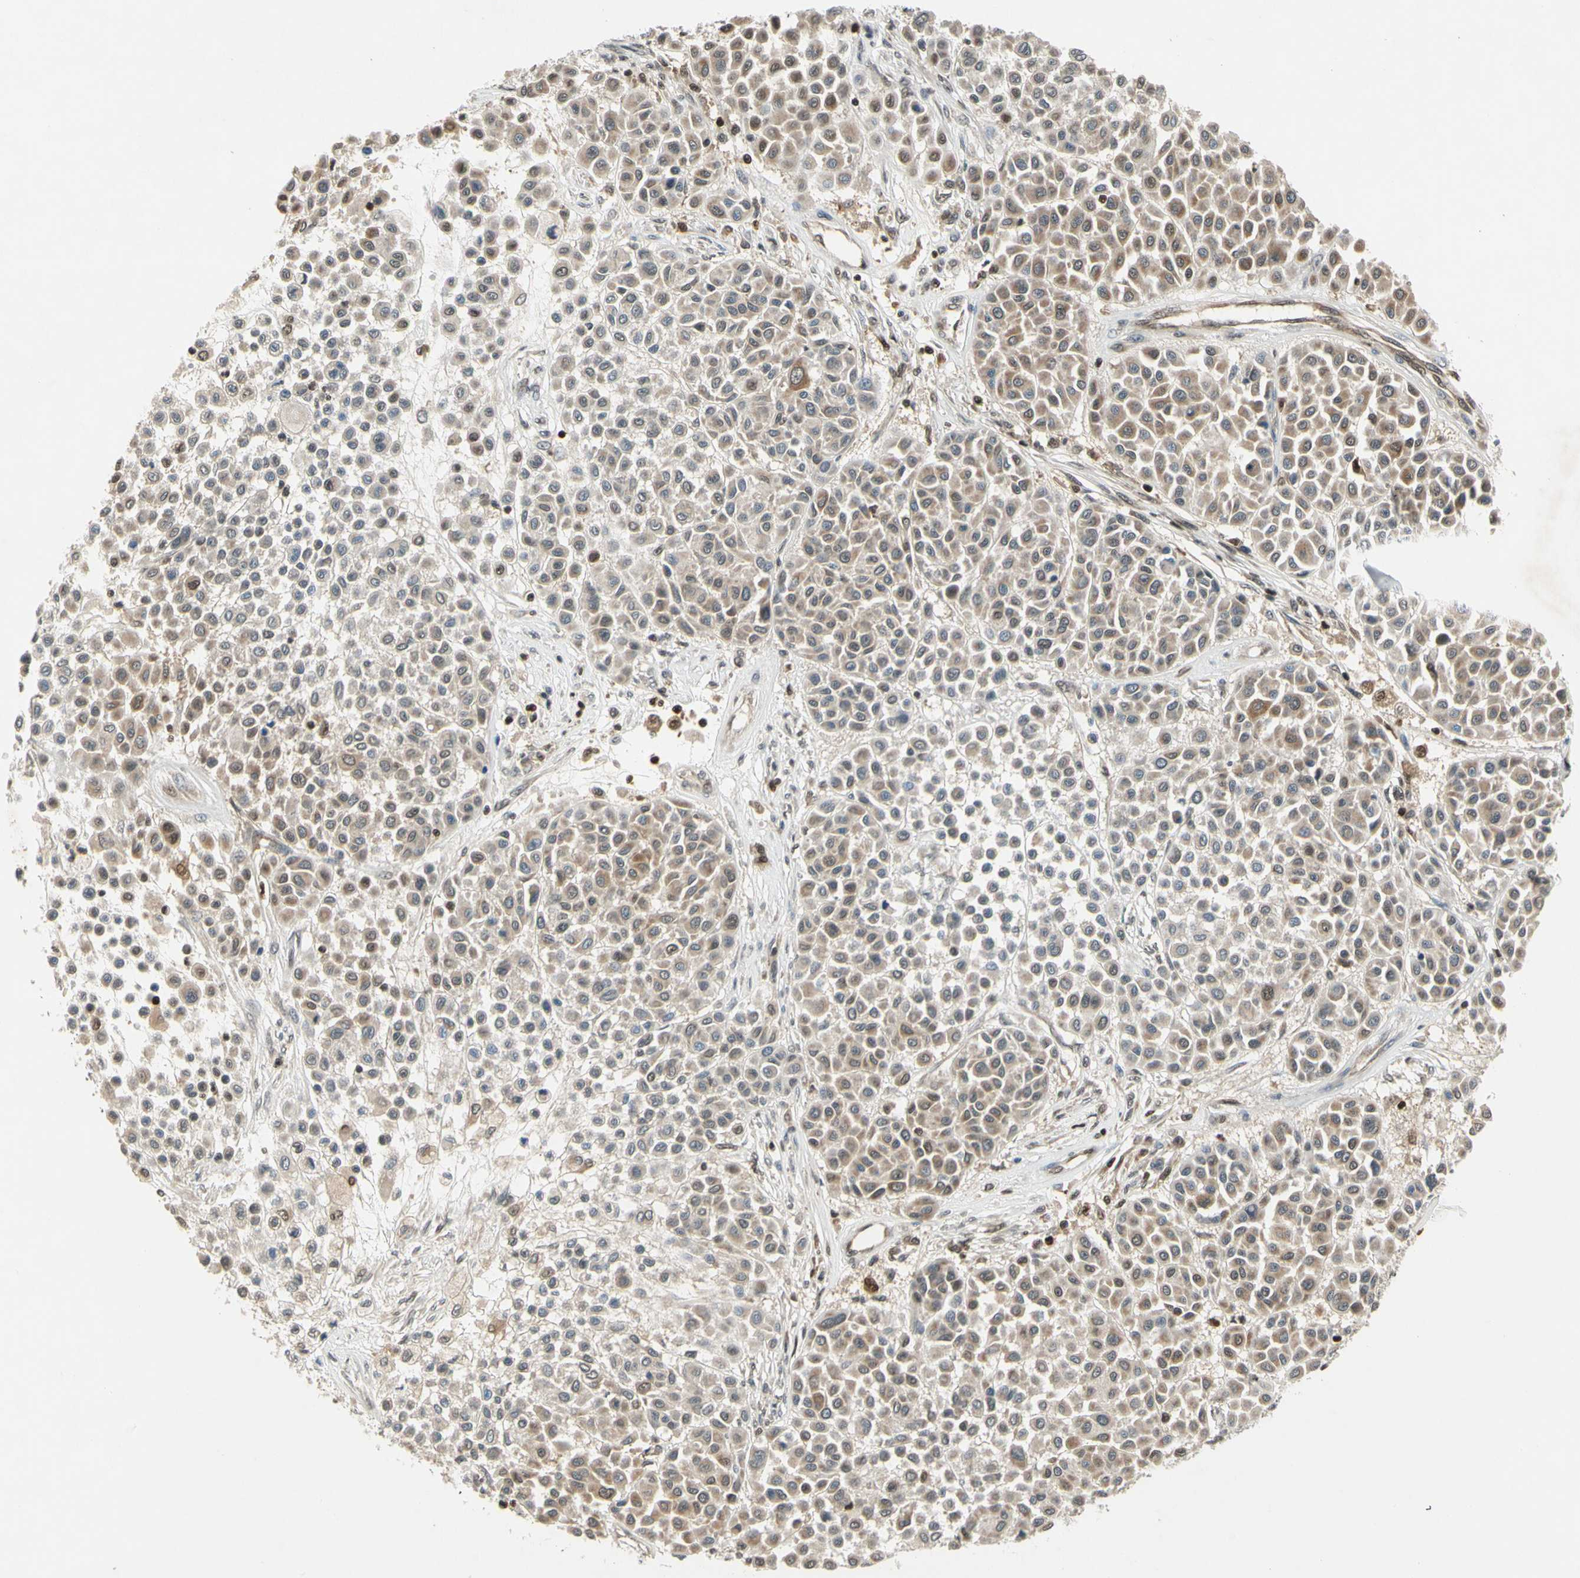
{"staining": {"intensity": "weak", "quantity": ">75%", "location": "cytoplasmic/membranous"}, "tissue": "melanoma", "cell_type": "Tumor cells", "image_type": "cancer", "snomed": [{"axis": "morphology", "description": "Malignant melanoma, Metastatic site"}, {"axis": "topography", "description": "Soft tissue"}], "caption": "There is low levels of weak cytoplasmic/membranous expression in tumor cells of malignant melanoma (metastatic site), as demonstrated by immunohistochemical staining (brown color).", "gene": "GSR", "patient": {"sex": "male", "age": 41}}